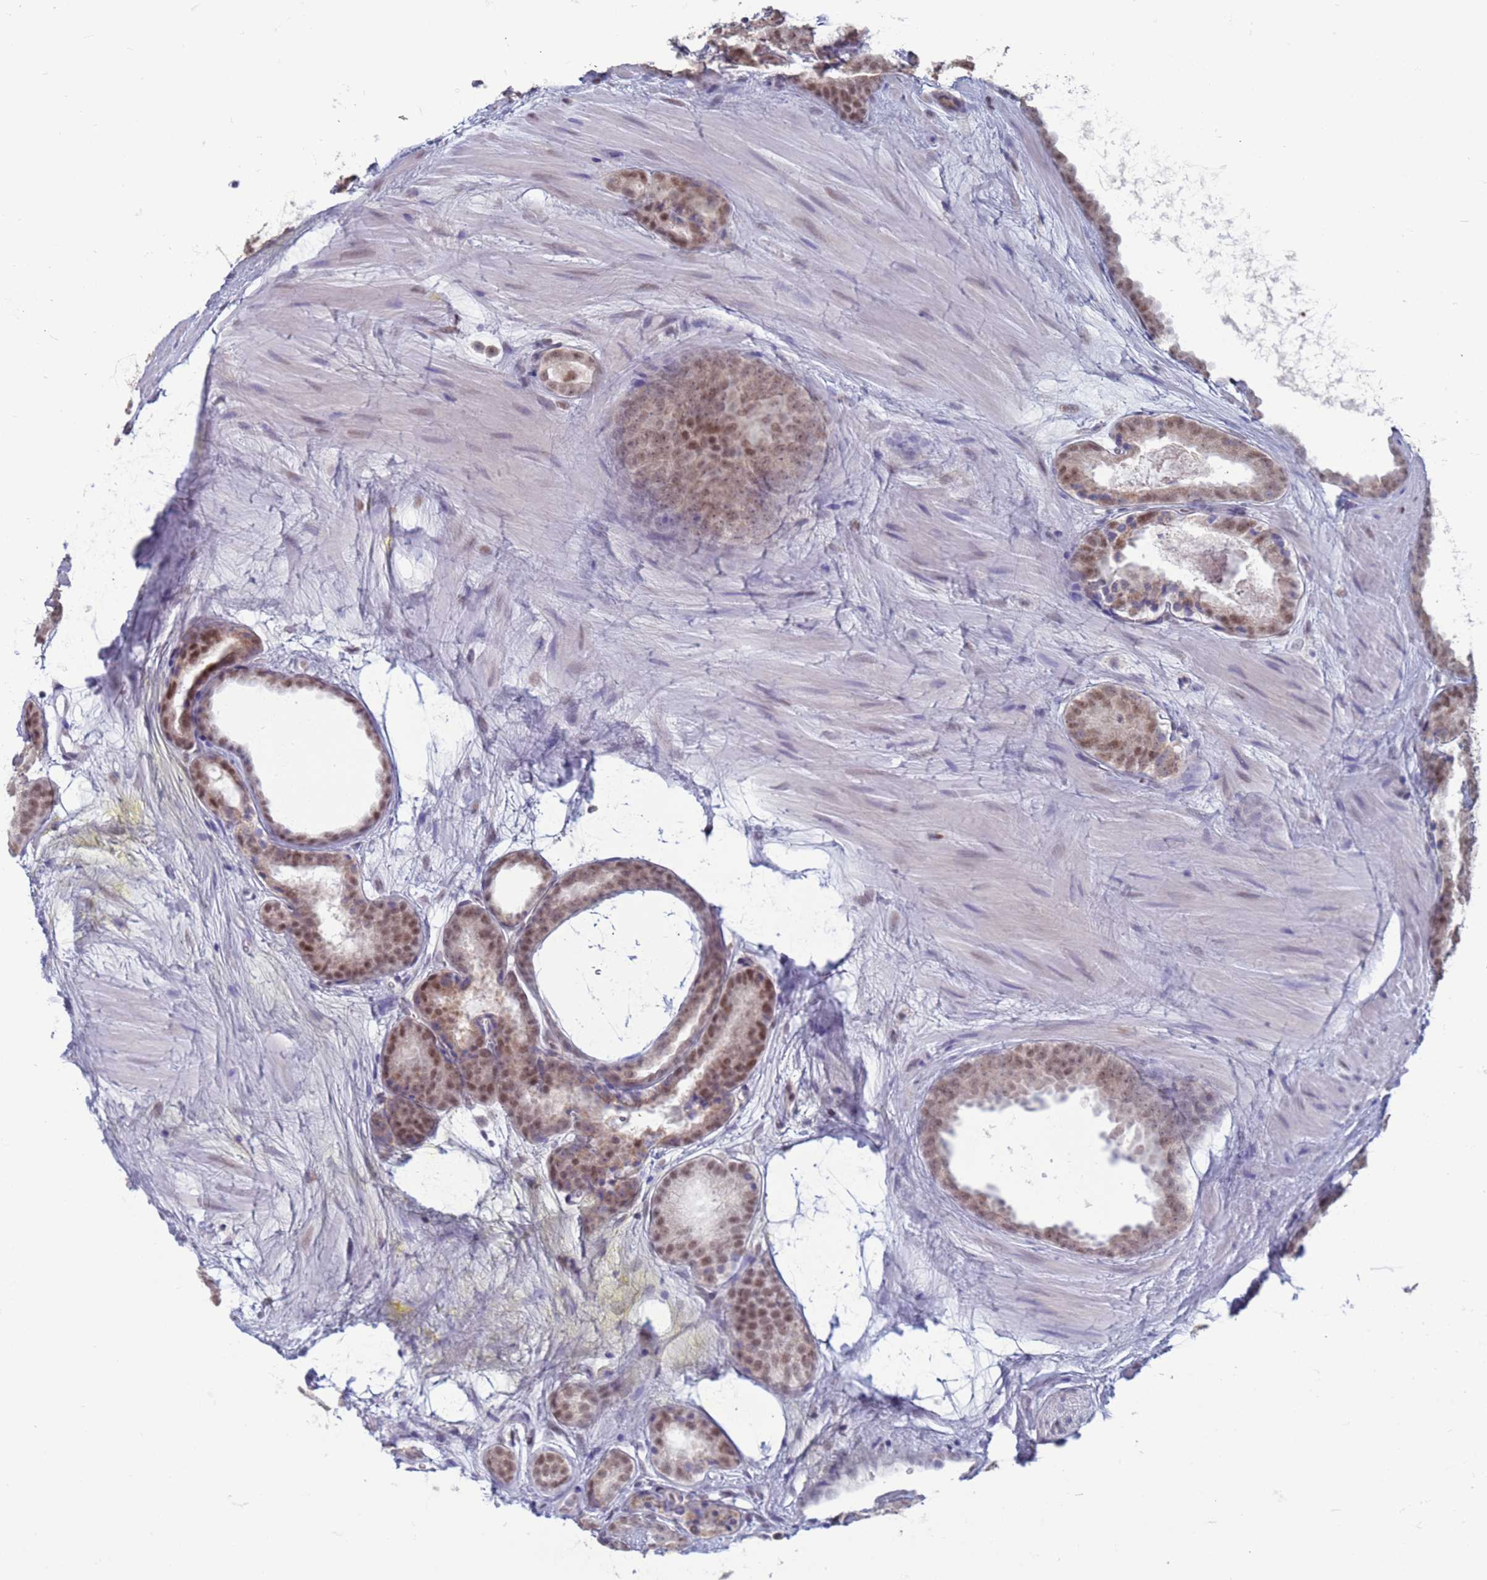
{"staining": {"intensity": "moderate", "quantity": ">75%", "location": "nuclear"}, "tissue": "prostate cancer", "cell_type": "Tumor cells", "image_type": "cancer", "snomed": [{"axis": "morphology", "description": "Adenocarcinoma, High grade"}, {"axis": "topography", "description": "Prostate"}], "caption": "Protein expression analysis of prostate cancer (adenocarcinoma (high-grade)) demonstrates moderate nuclear expression in approximately >75% of tumor cells.", "gene": "SAE1", "patient": {"sex": "male", "age": 72}}